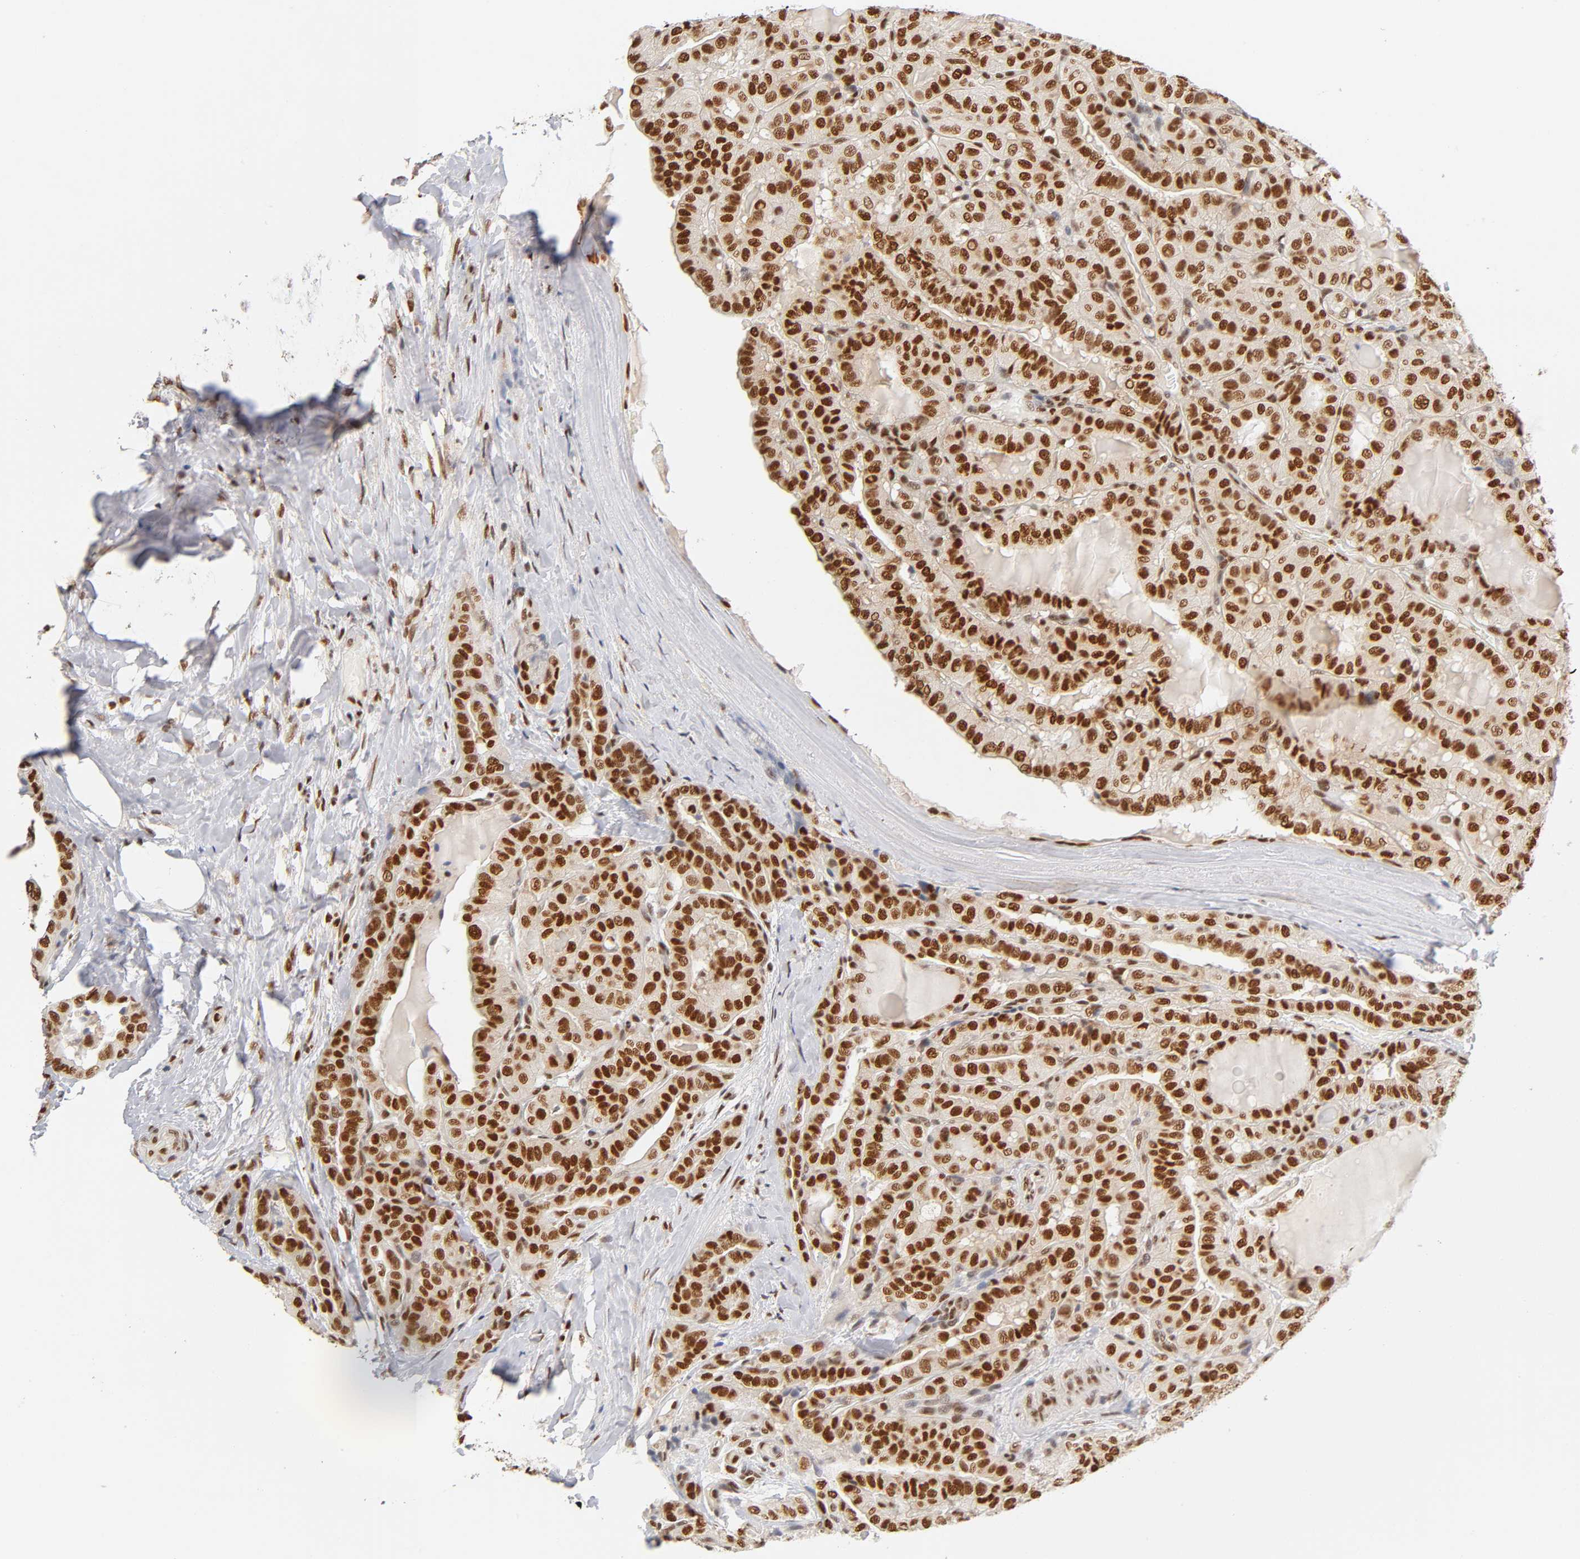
{"staining": {"intensity": "strong", "quantity": ">75%", "location": "nuclear"}, "tissue": "thyroid cancer", "cell_type": "Tumor cells", "image_type": "cancer", "snomed": [{"axis": "morphology", "description": "Papillary adenocarcinoma, NOS"}, {"axis": "topography", "description": "Thyroid gland"}], "caption": "The immunohistochemical stain labels strong nuclear expression in tumor cells of thyroid papillary adenocarcinoma tissue.", "gene": "ILKAP", "patient": {"sex": "male", "age": 77}}